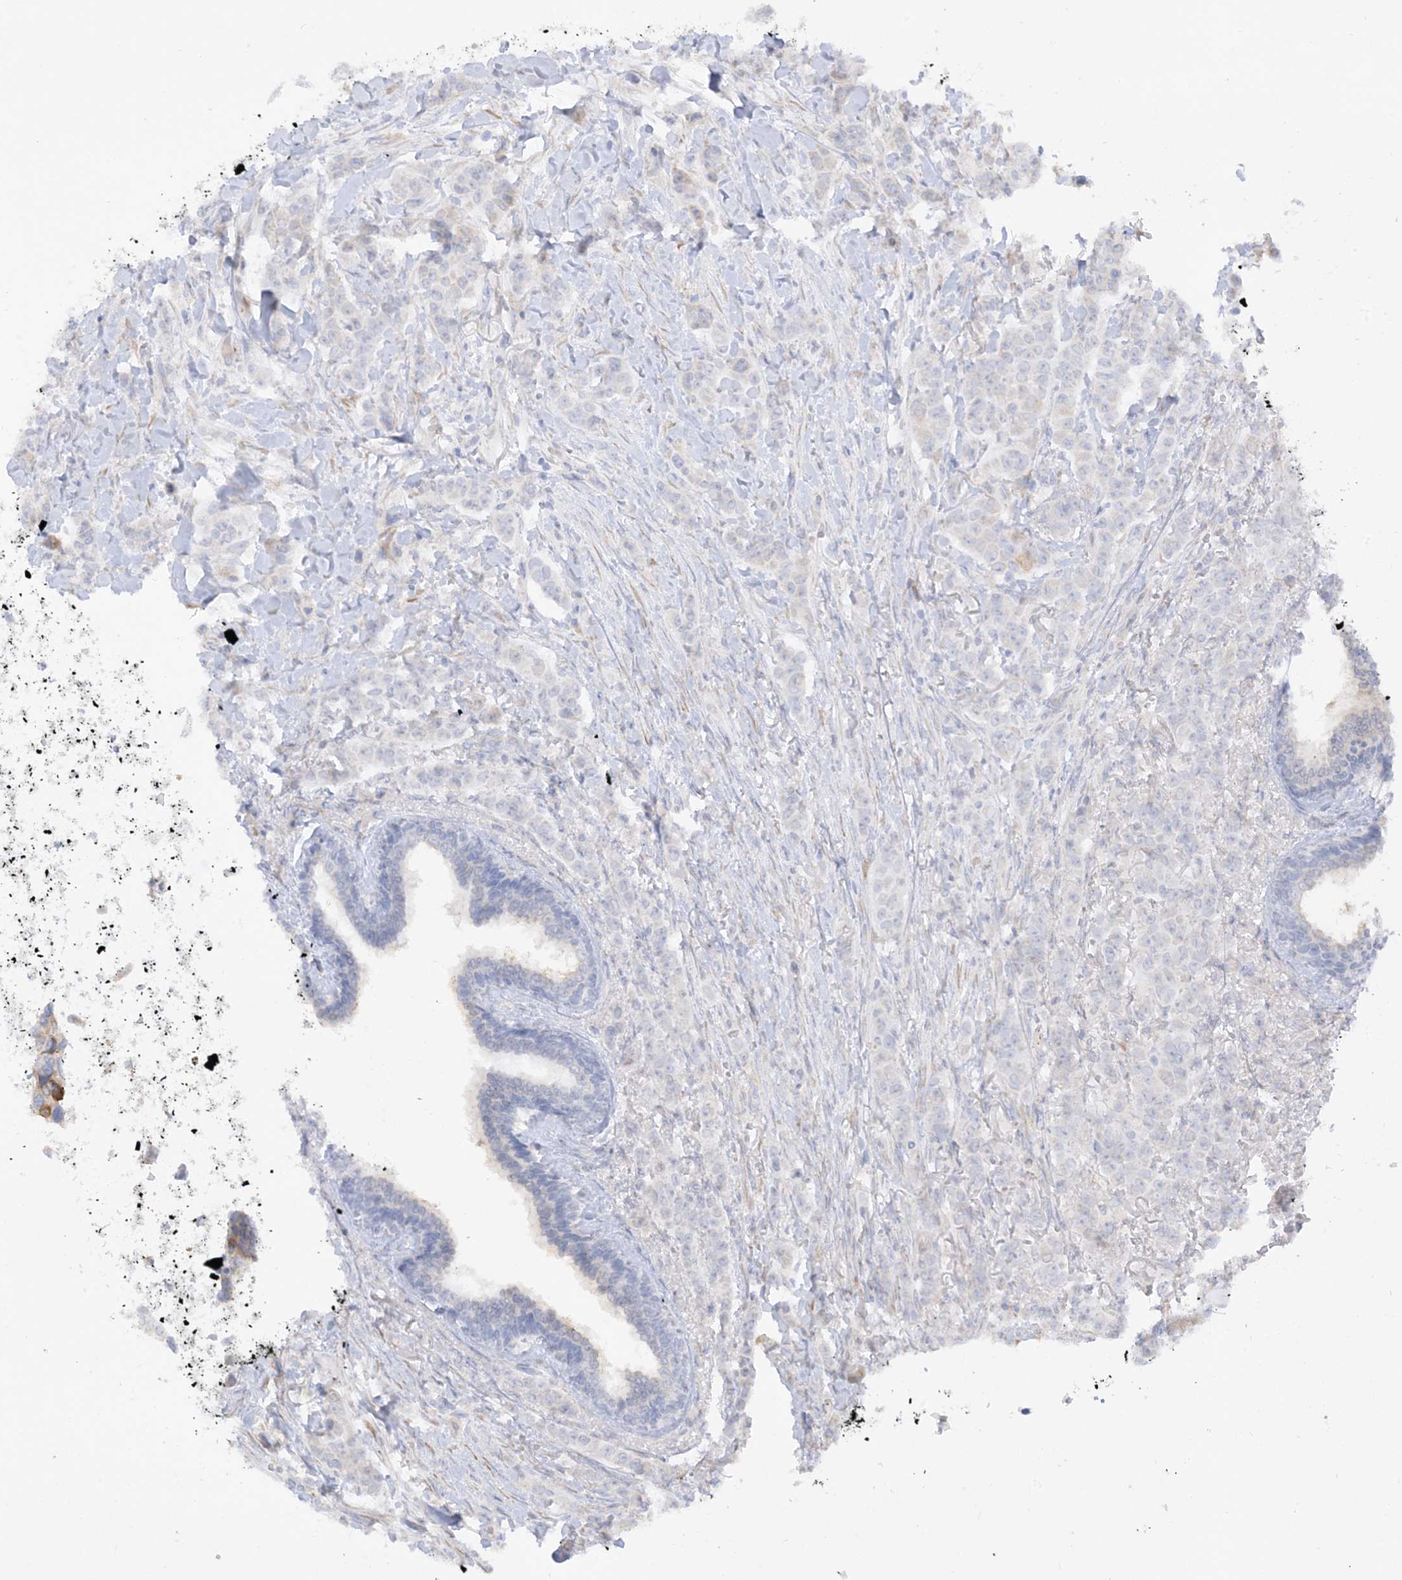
{"staining": {"intensity": "negative", "quantity": "none", "location": "none"}, "tissue": "breast cancer", "cell_type": "Tumor cells", "image_type": "cancer", "snomed": [{"axis": "morphology", "description": "Duct carcinoma"}, {"axis": "topography", "description": "Breast"}], "caption": "IHC photomicrograph of neoplastic tissue: human breast intraductal carcinoma stained with DAB displays no significant protein expression in tumor cells. (DAB immunohistochemistry (IHC), high magnification).", "gene": "LOXL3", "patient": {"sex": "female", "age": 40}}